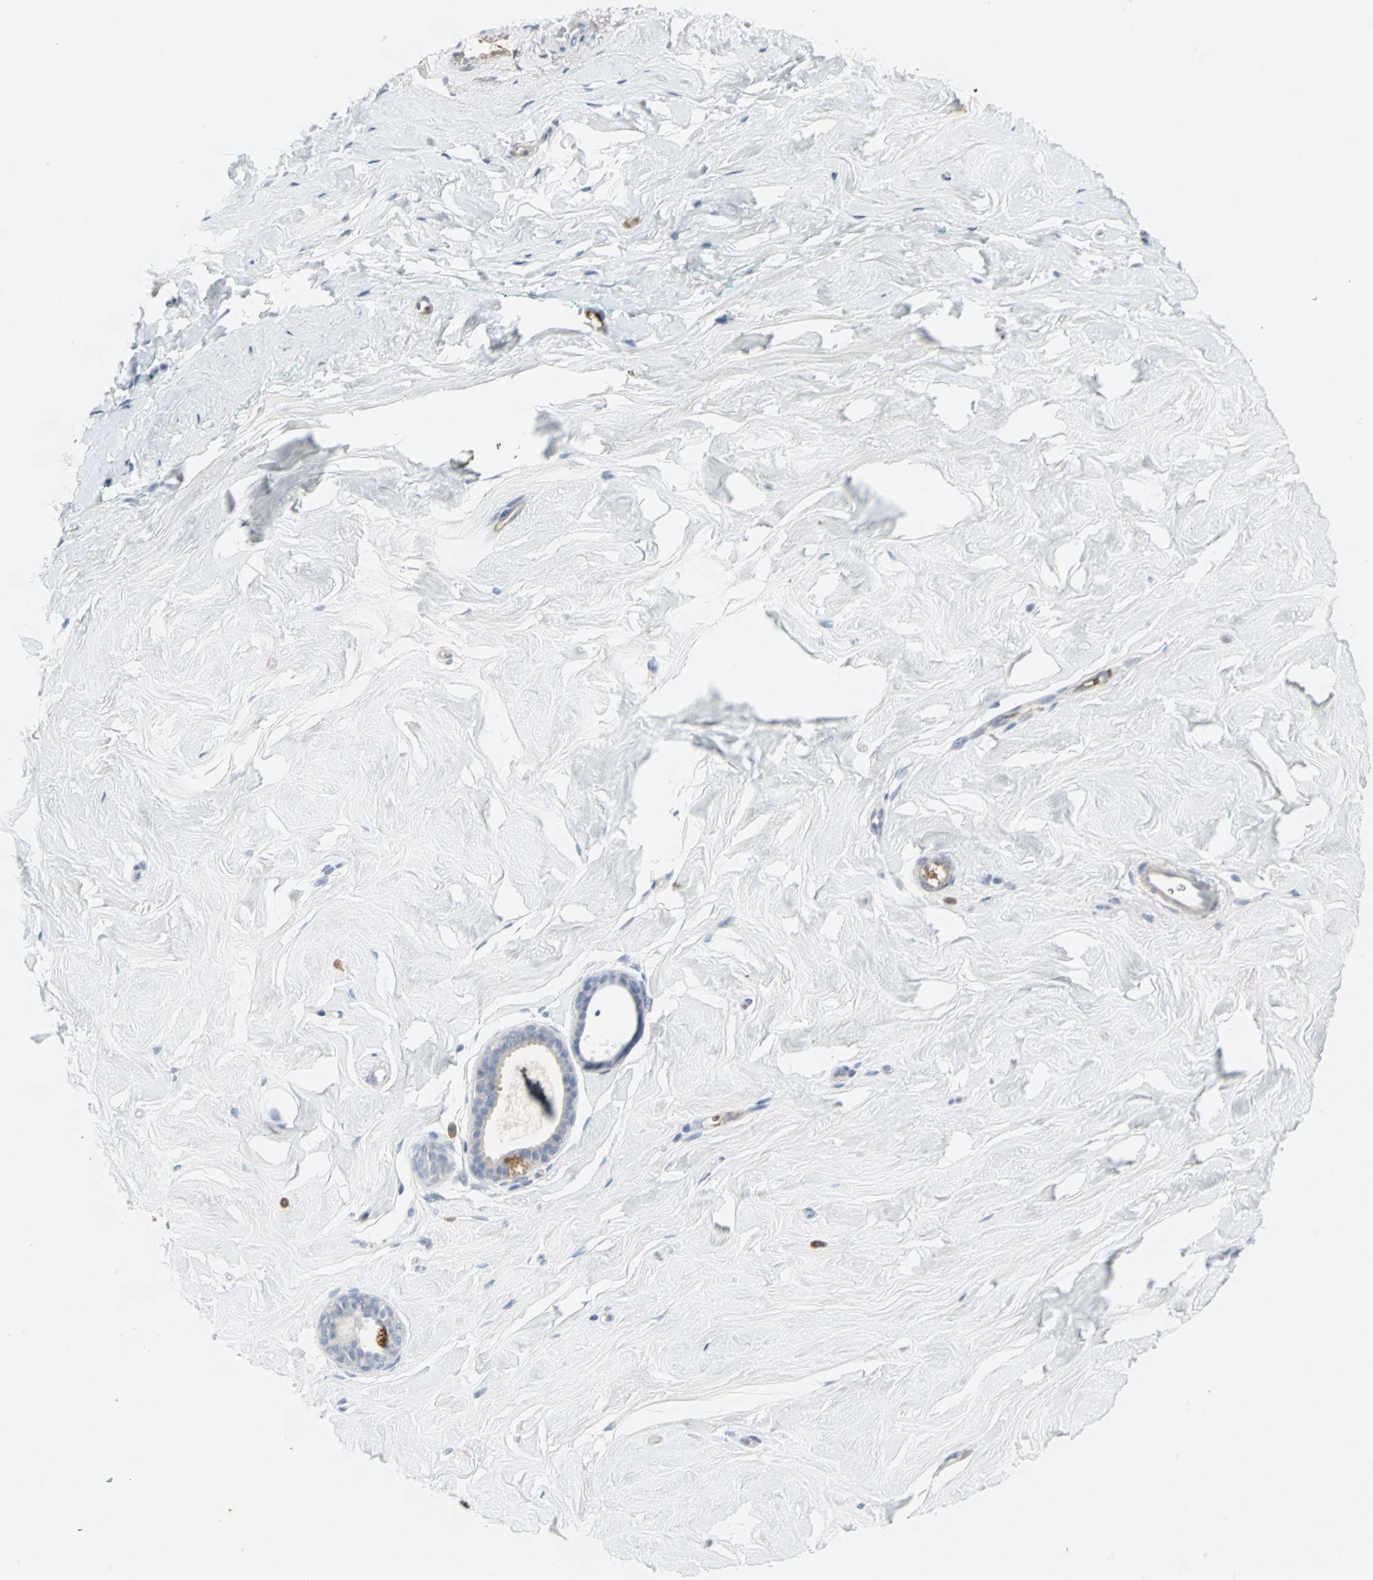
{"staining": {"intensity": "negative", "quantity": "none", "location": "none"}, "tissue": "breast", "cell_type": "Adipocytes", "image_type": "normal", "snomed": [{"axis": "morphology", "description": "Normal tissue, NOS"}, {"axis": "topography", "description": "Breast"}], "caption": "Photomicrograph shows no significant protein staining in adipocytes of unremarkable breast.", "gene": "ZIC1", "patient": {"sex": "female", "age": 52}}